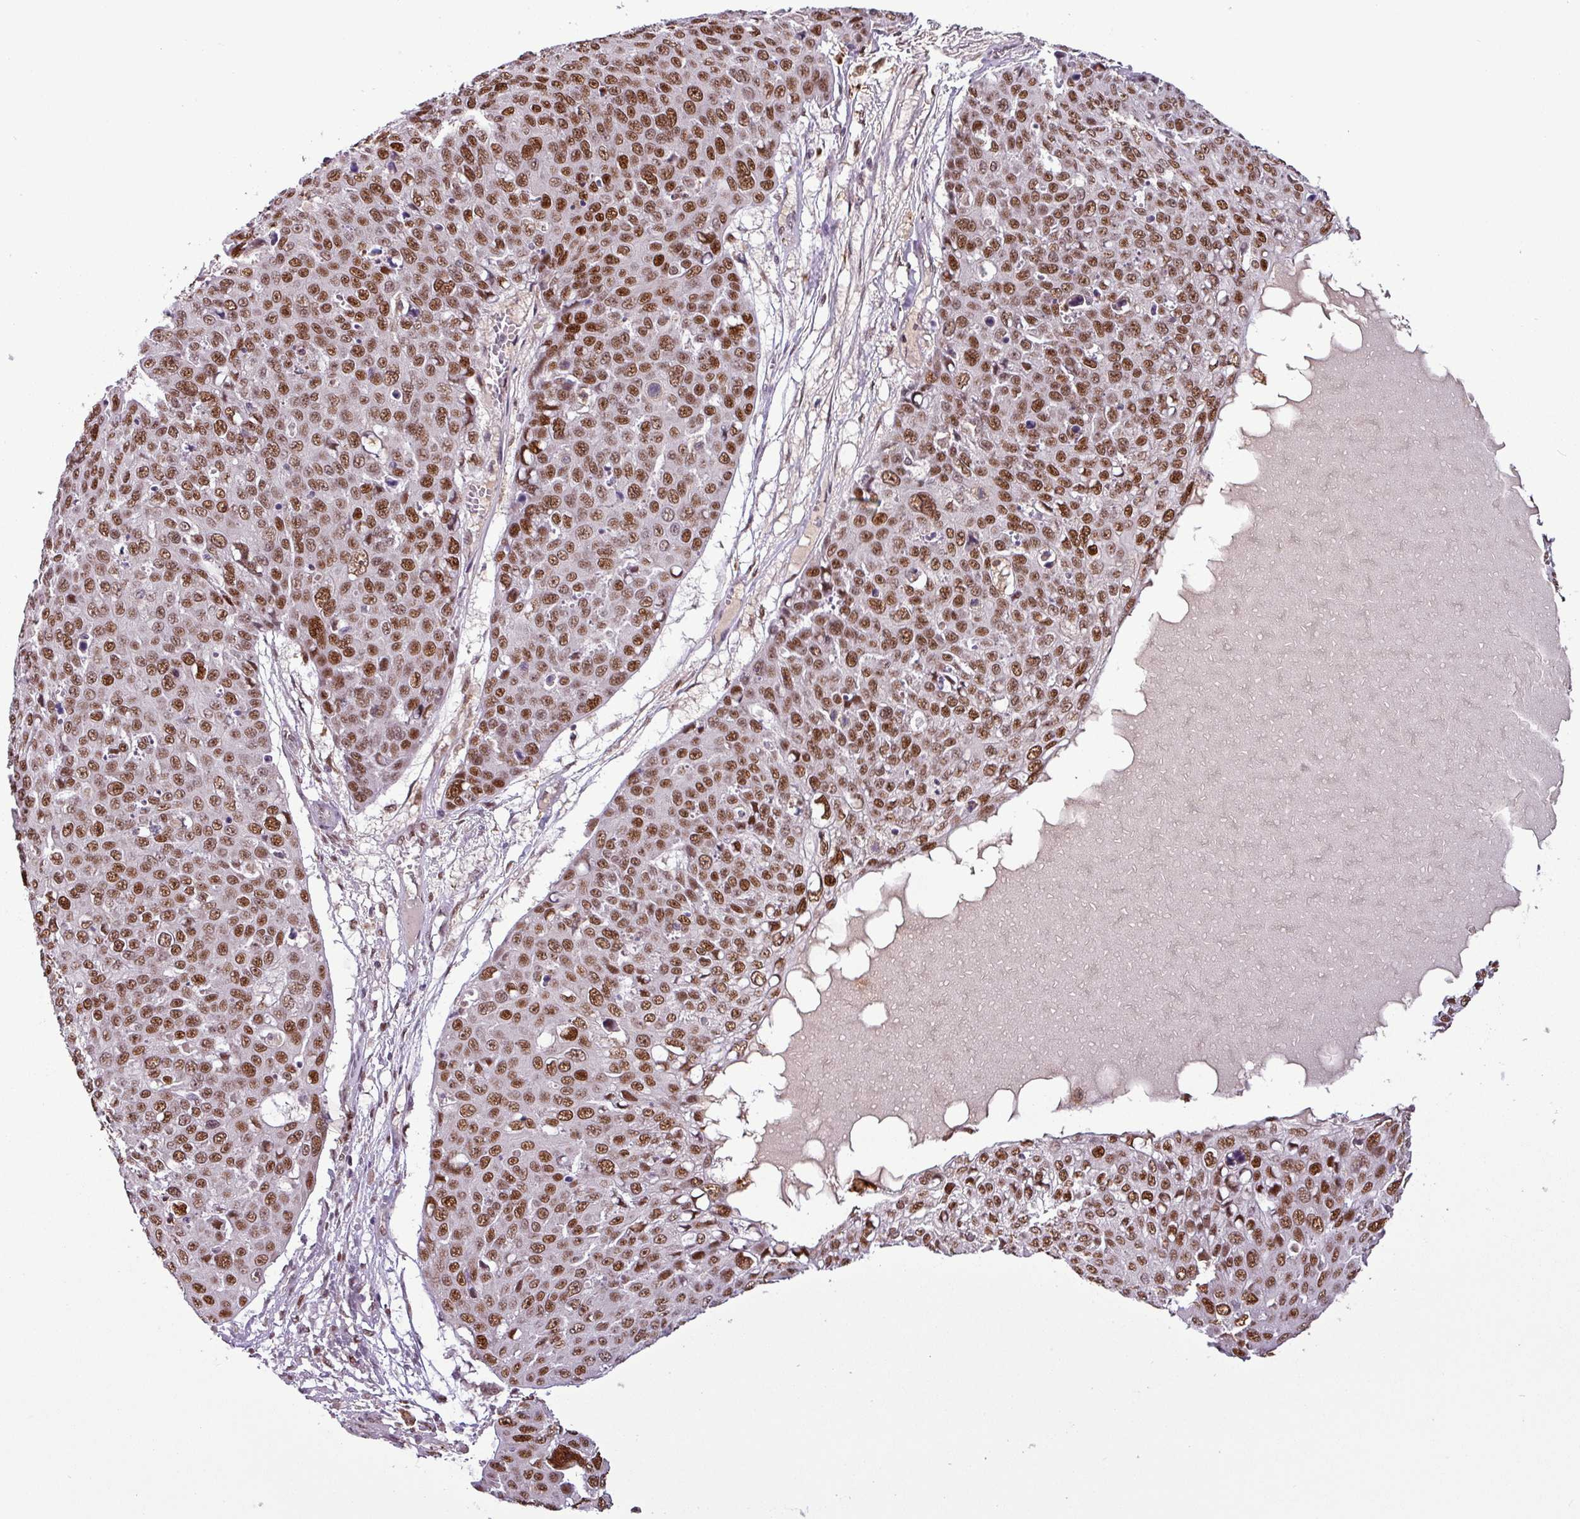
{"staining": {"intensity": "moderate", "quantity": ">75%", "location": "nuclear"}, "tissue": "skin cancer", "cell_type": "Tumor cells", "image_type": "cancer", "snomed": [{"axis": "morphology", "description": "Squamous cell carcinoma, NOS"}, {"axis": "topography", "description": "Skin"}], "caption": "Immunohistochemistry (IHC) of human skin cancer exhibits medium levels of moderate nuclear staining in approximately >75% of tumor cells. (DAB (3,3'-diaminobenzidine) IHC with brightfield microscopy, high magnification).", "gene": "IRF2BPL", "patient": {"sex": "male", "age": 71}}